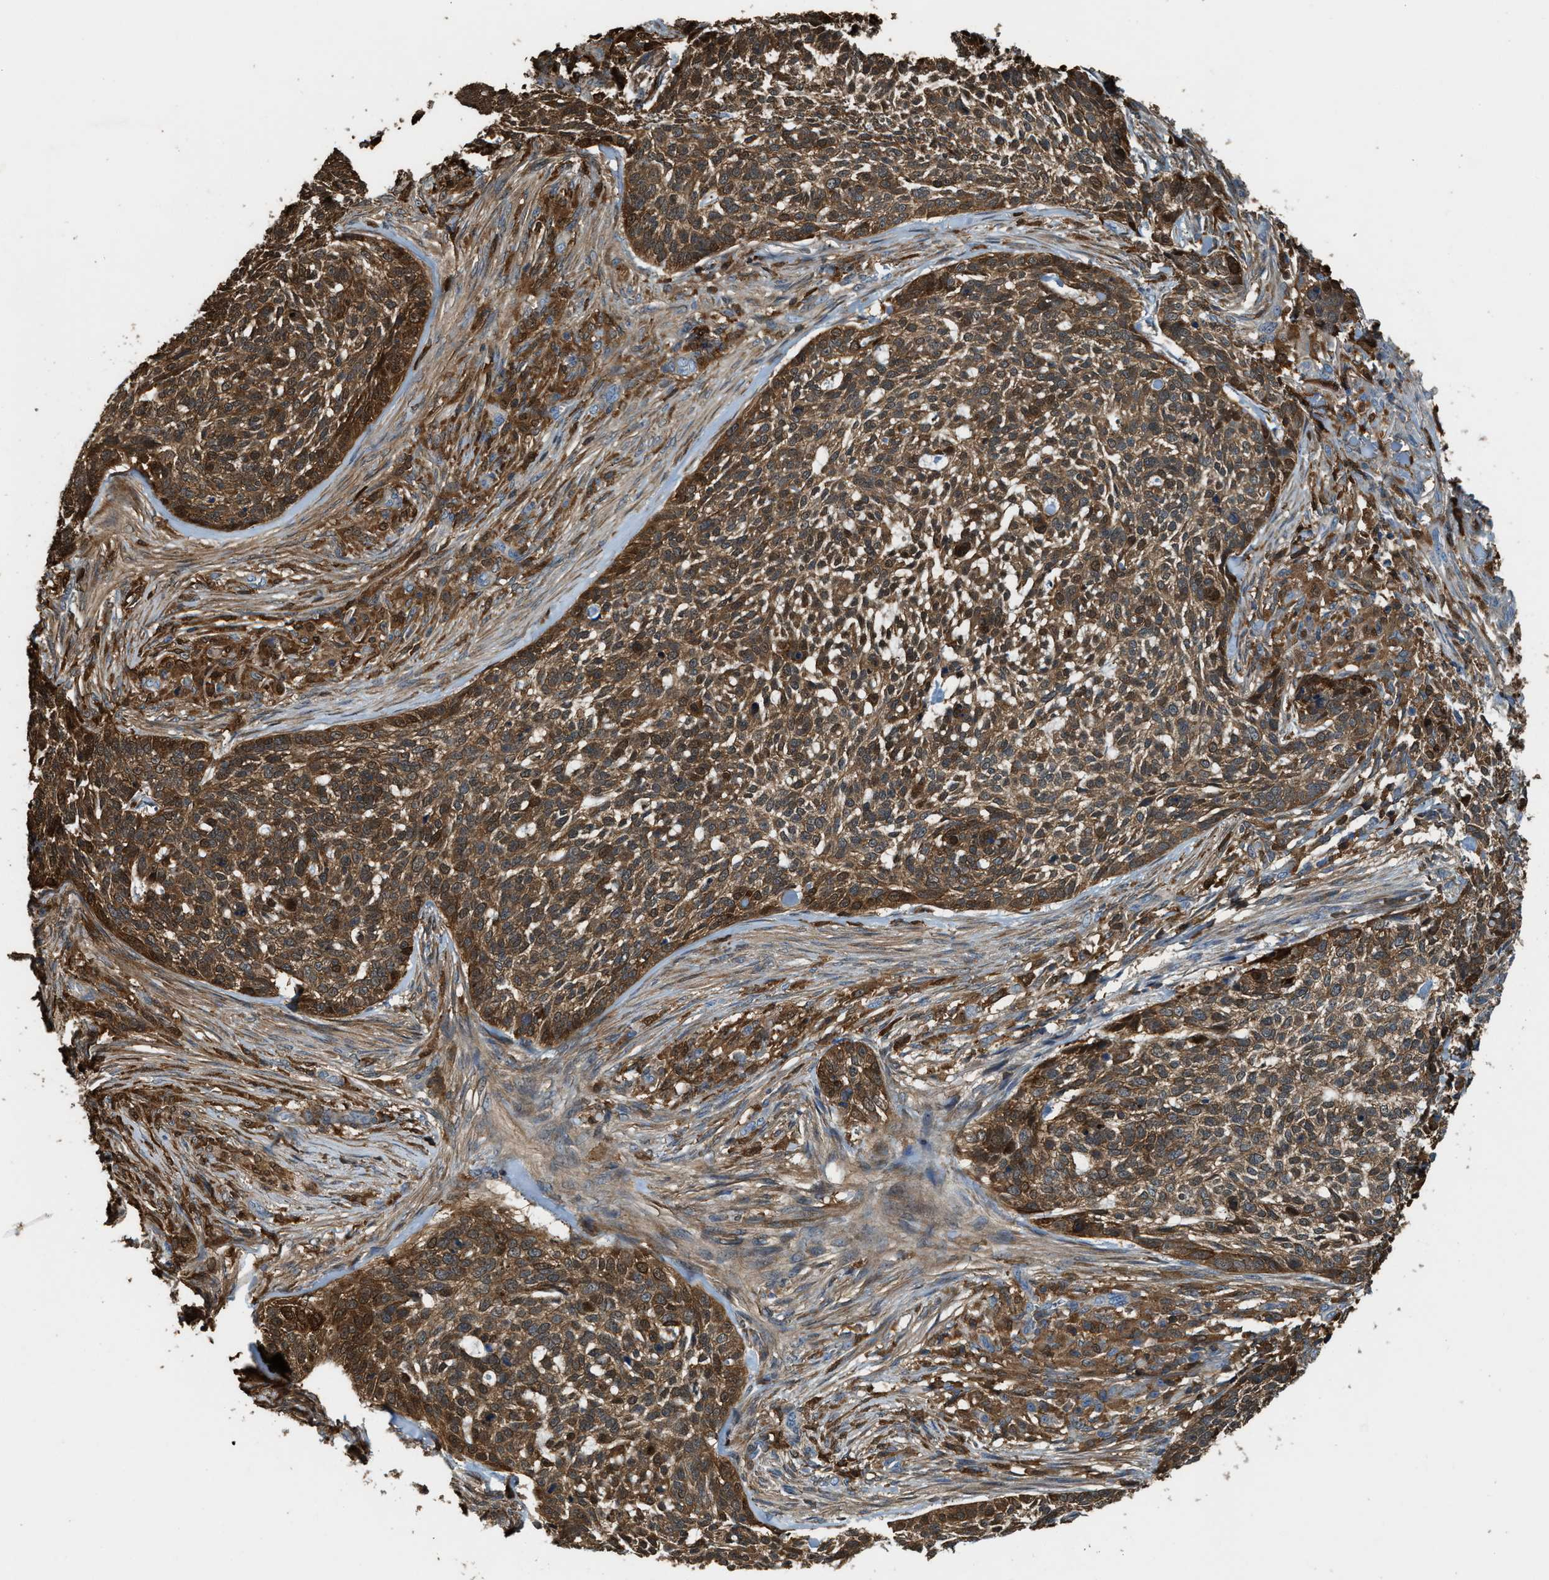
{"staining": {"intensity": "moderate", "quantity": "25%-75%", "location": "cytoplasmic/membranous"}, "tissue": "skin cancer", "cell_type": "Tumor cells", "image_type": "cancer", "snomed": [{"axis": "morphology", "description": "Basal cell carcinoma"}, {"axis": "topography", "description": "Skin"}], "caption": "This histopathology image shows IHC staining of human skin cancer, with medium moderate cytoplasmic/membranous expression in about 25%-75% of tumor cells.", "gene": "SERPINB5", "patient": {"sex": "female", "age": 64}}